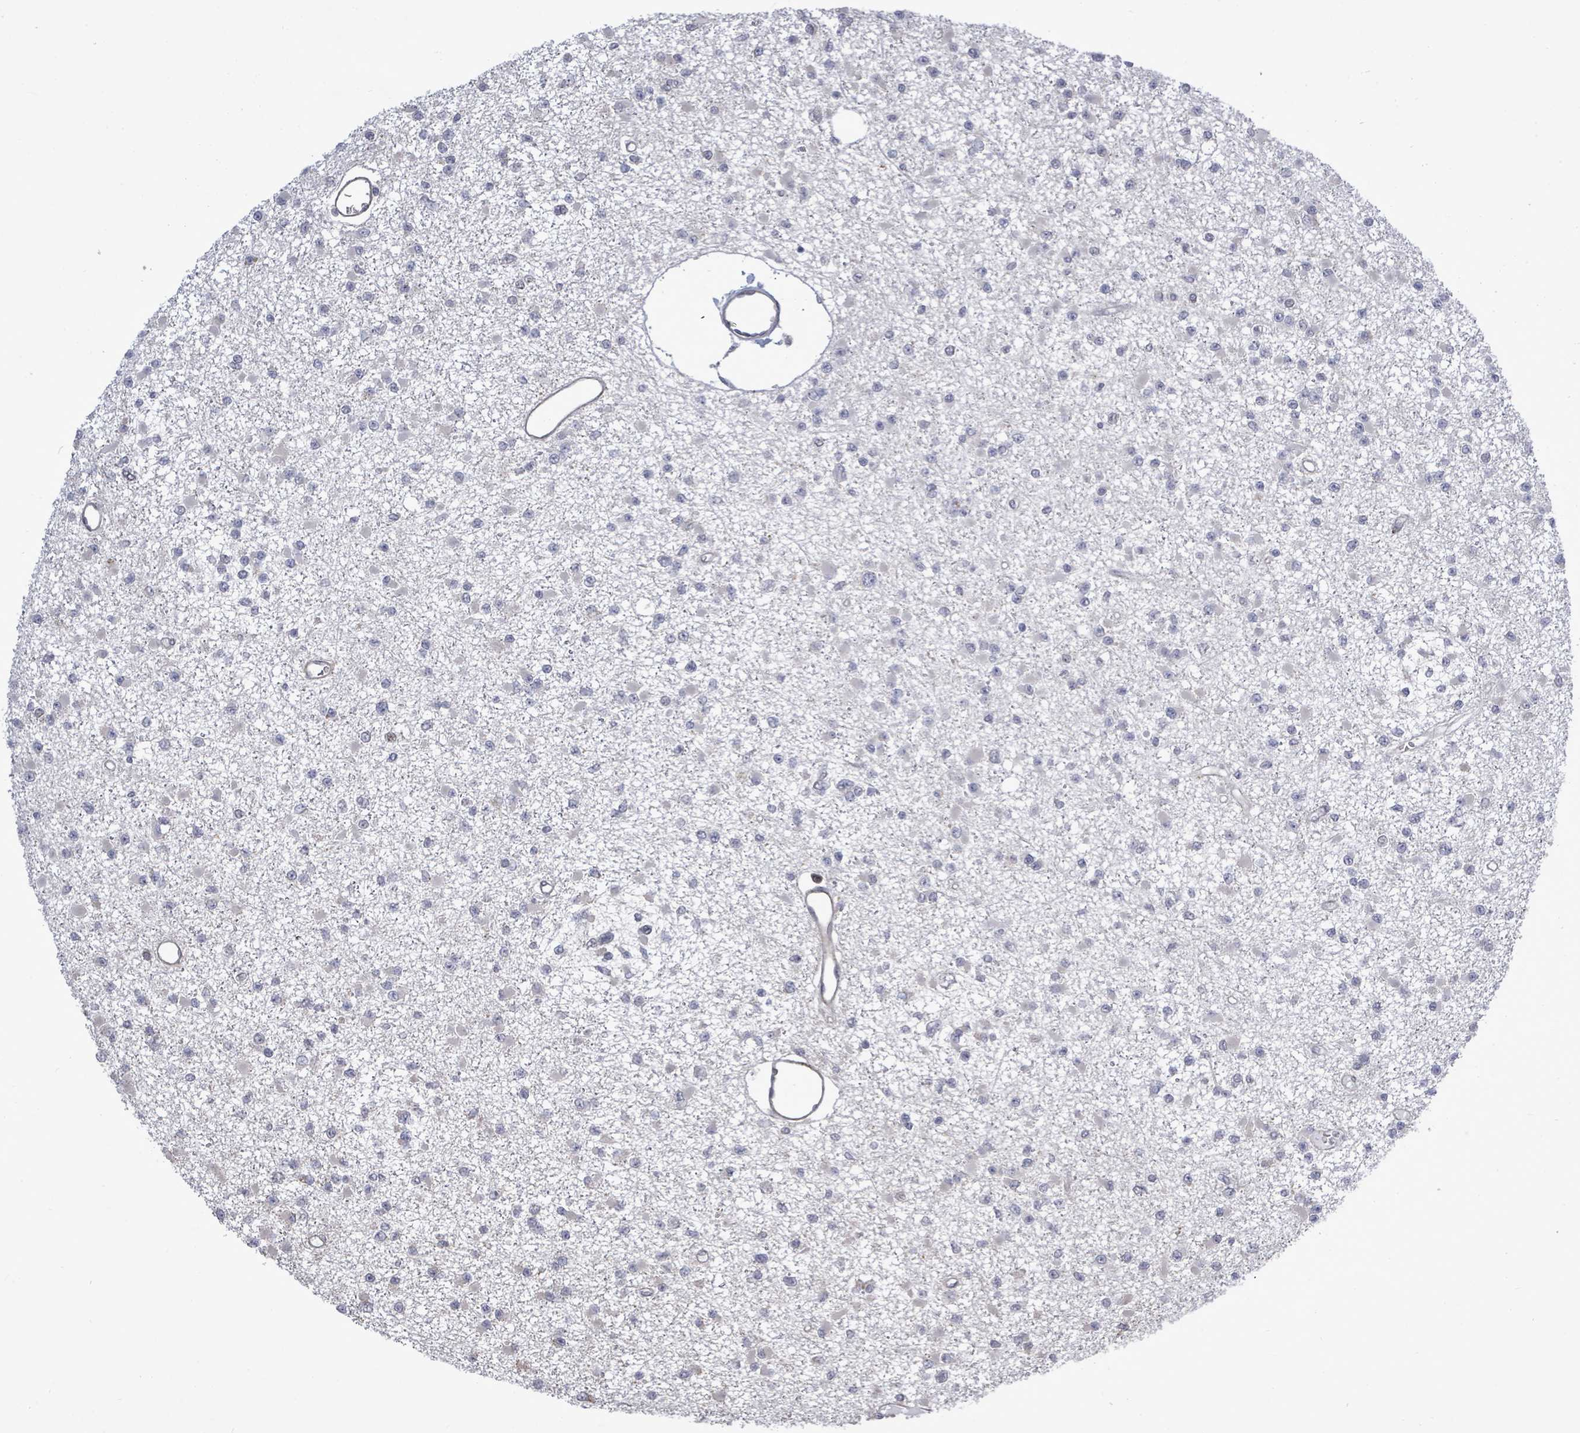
{"staining": {"intensity": "negative", "quantity": "none", "location": "none"}, "tissue": "glioma", "cell_type": "Tumor cells", "image_type": "cancer", "snomed": [{"axis": "morphology", "description": "Glioma, malignant, Low grade"}, {"axis": "topography", "description": "Brain"}], "caption": "This photomicrograph is of malignant glioma (low-grade) stained with IHC to label a protein in brown with the nuclei are counter-stained blue. There is no positivity in tumor cells.", "gene": "PAPSS1", "patient": {"sex": "female", "age": 22}}